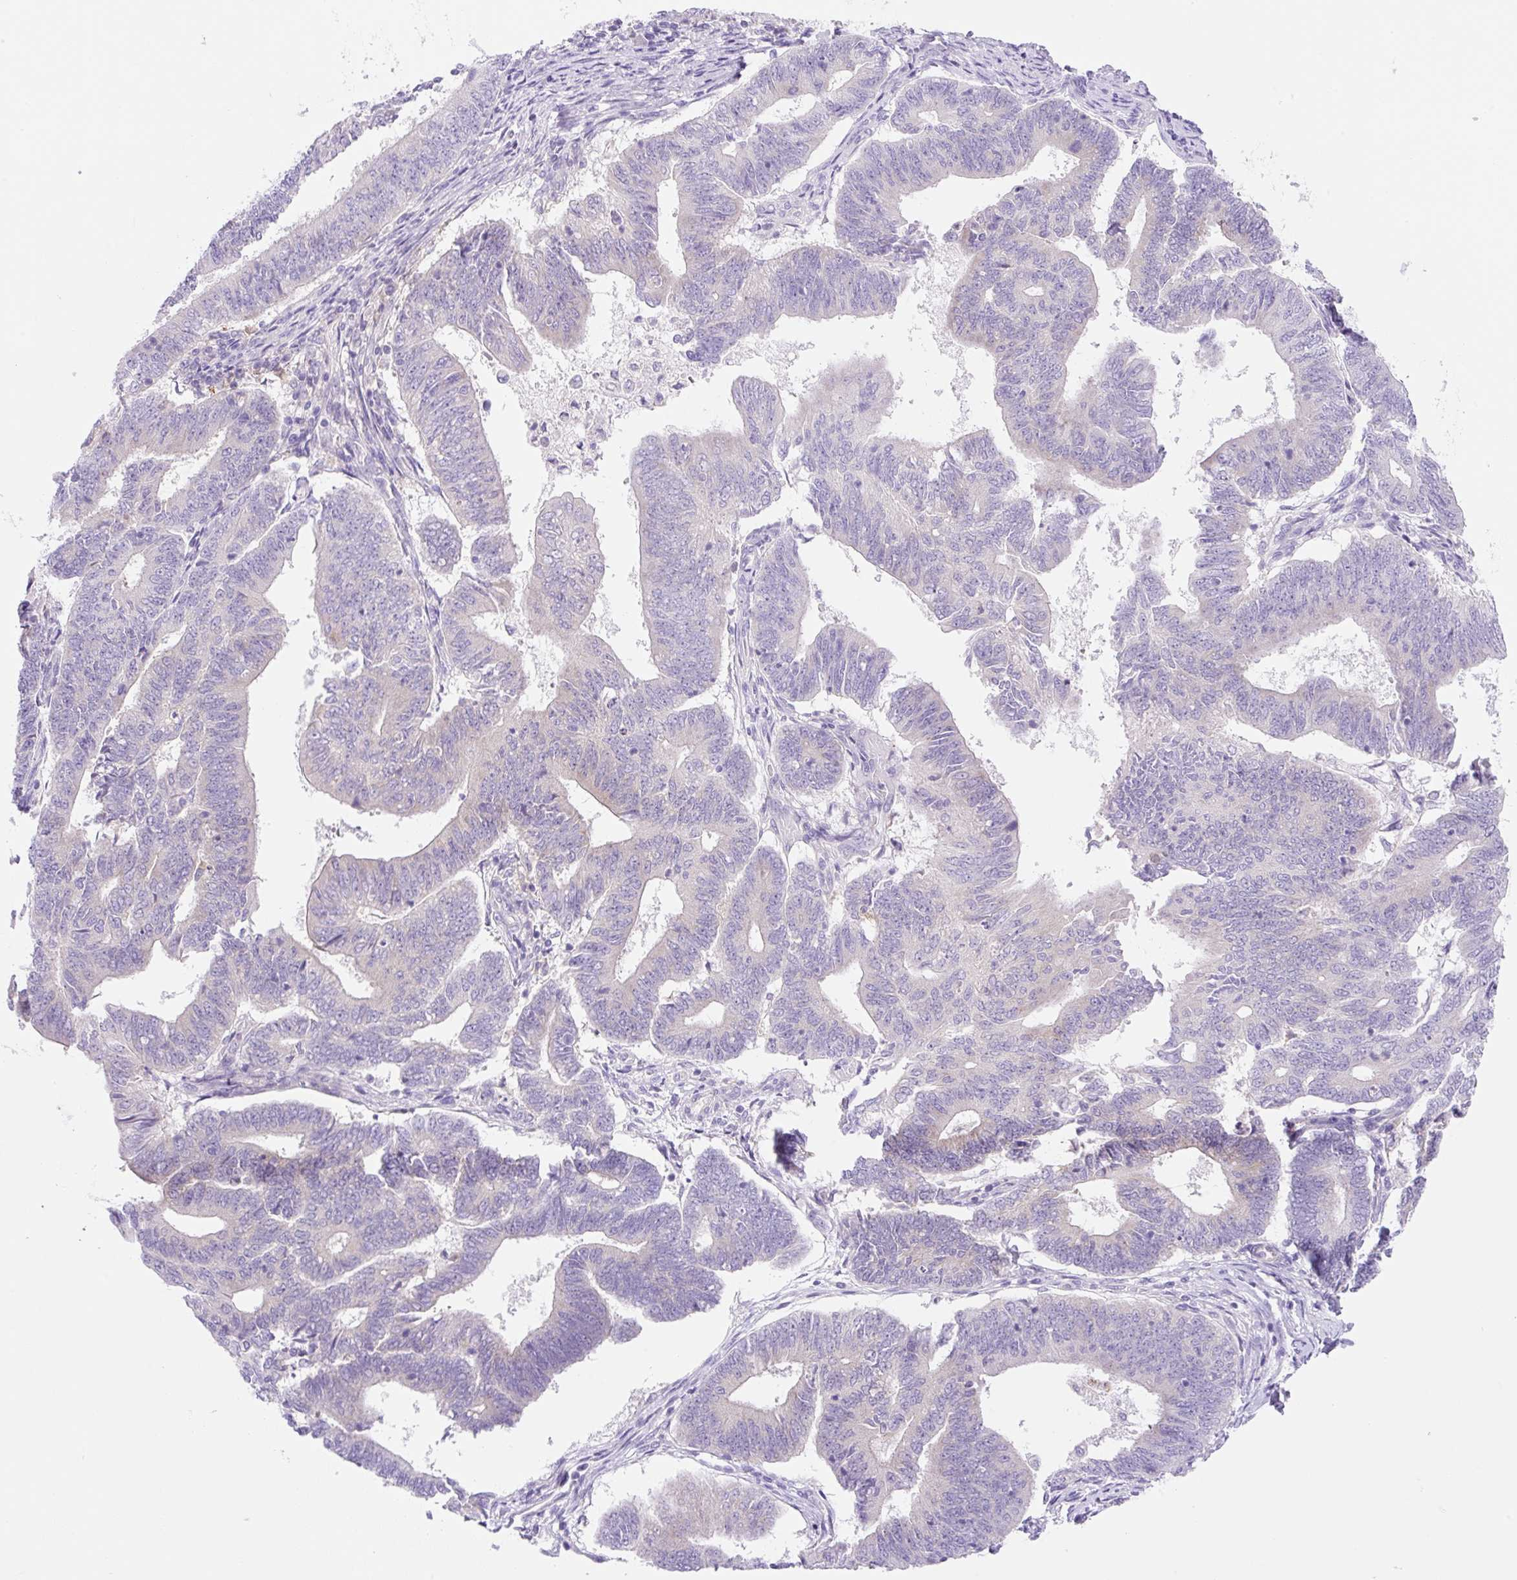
{"staining": {"intensity": "negative", "quantity": "none", "location": "none"}, "tissue": "endometrial cancer", "cell_type": "Tumor cells", "image_type": "cancer", "snomed": [{"axis": "morphology", "description": "Adenocarcinoma, NOS"}, {"axis": "topography", "description": "Endometrium"}], "caption": "Endometrial cancer was stained to show a protein in brown. There is no significant staining in tumor cells.", "gene": "CAMK2B", "patient": {"sex": "female", "age": 70}}